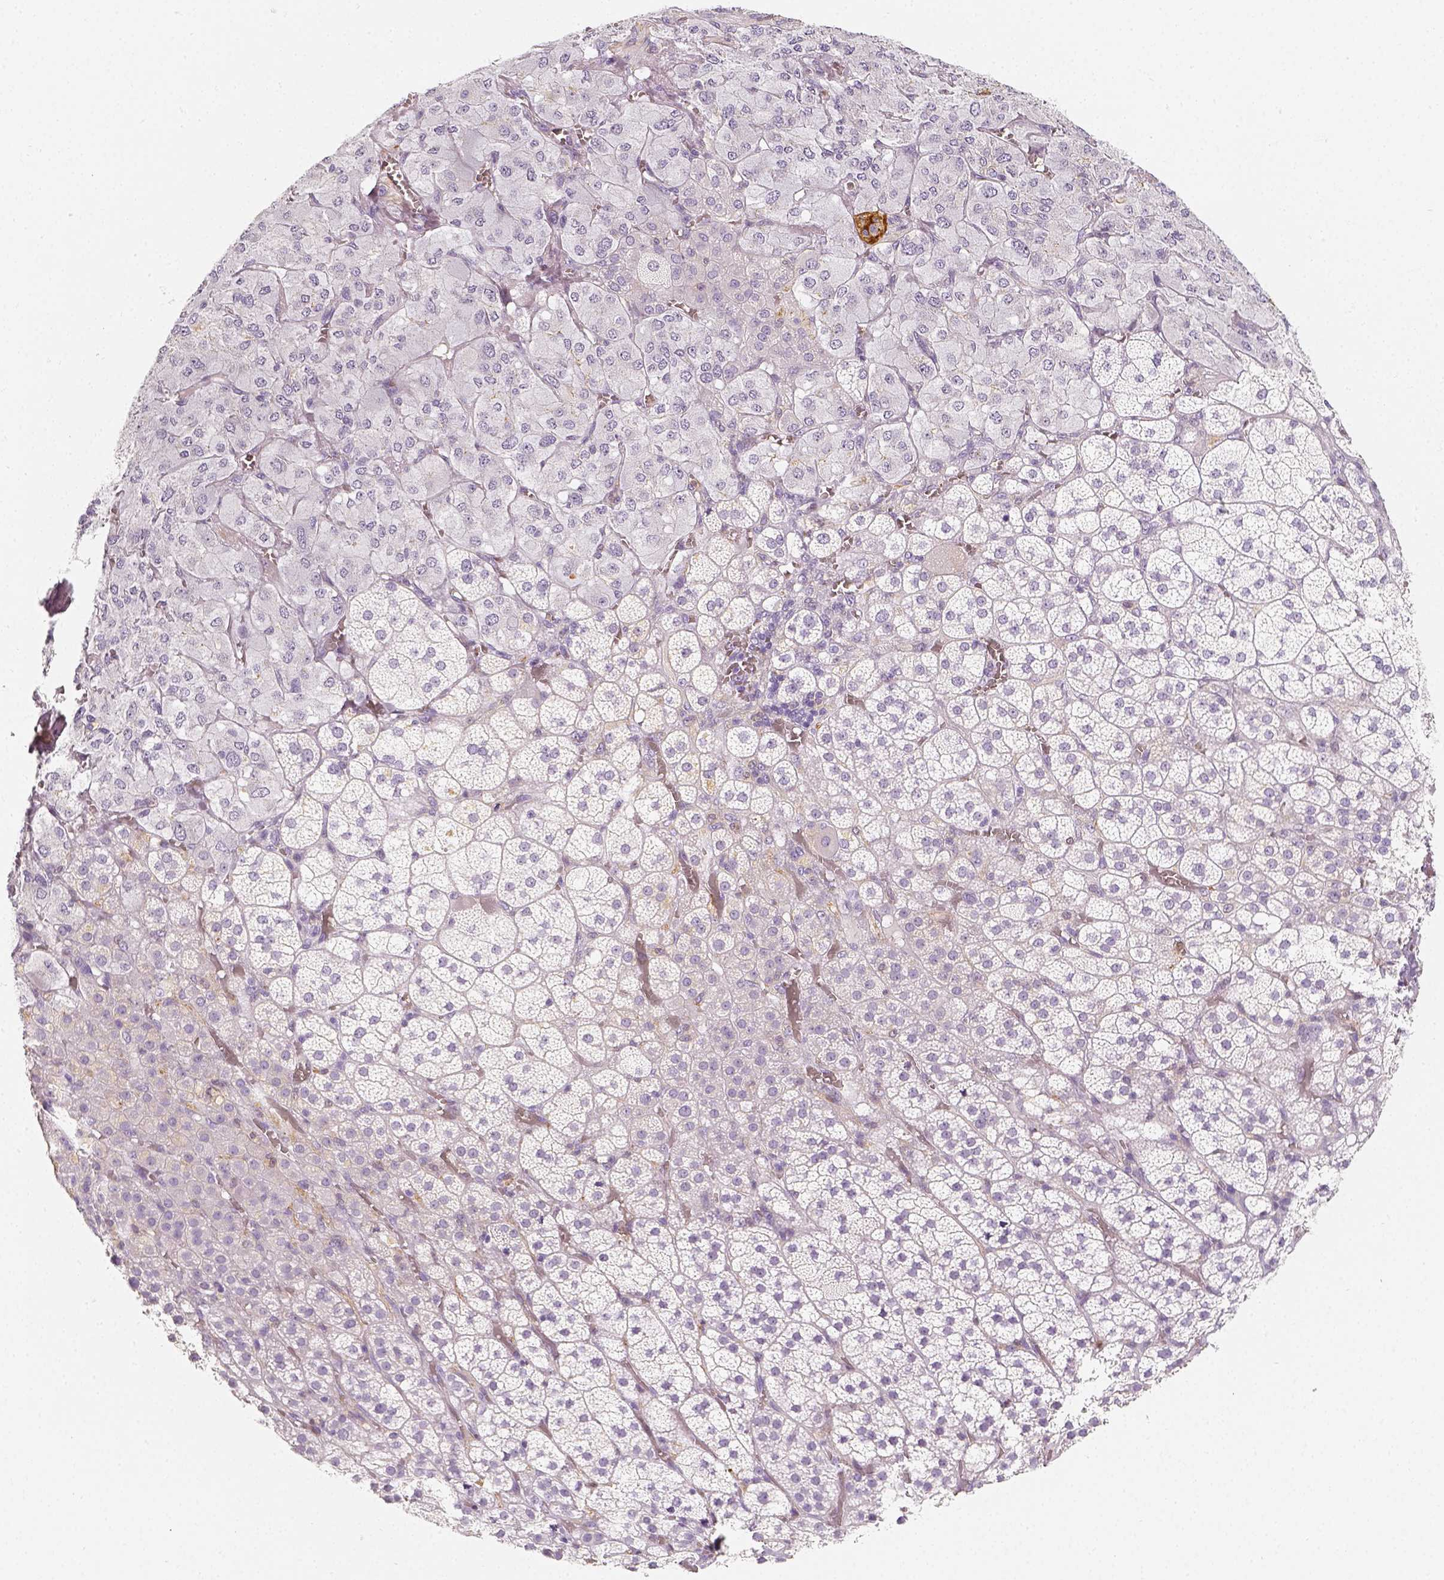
{"staining": {"intensity": "negative", "quantity": "none", "location": "none"}, "tissue": "adrenal gland", "cell_type": "Glandular cells", "image_type": "normal", "snomed": [{"axis": "morphology", "description": "Normal tissue, NOS"}, {"axis": "topography", "description": "Adrenal gland"}], "caption": "Immunohistochemistry of unremarkable adrenal gland reveals no expression in glandular cells.", "gene": "NECAB2", "patient": {"sex": "female", "age": 60}}